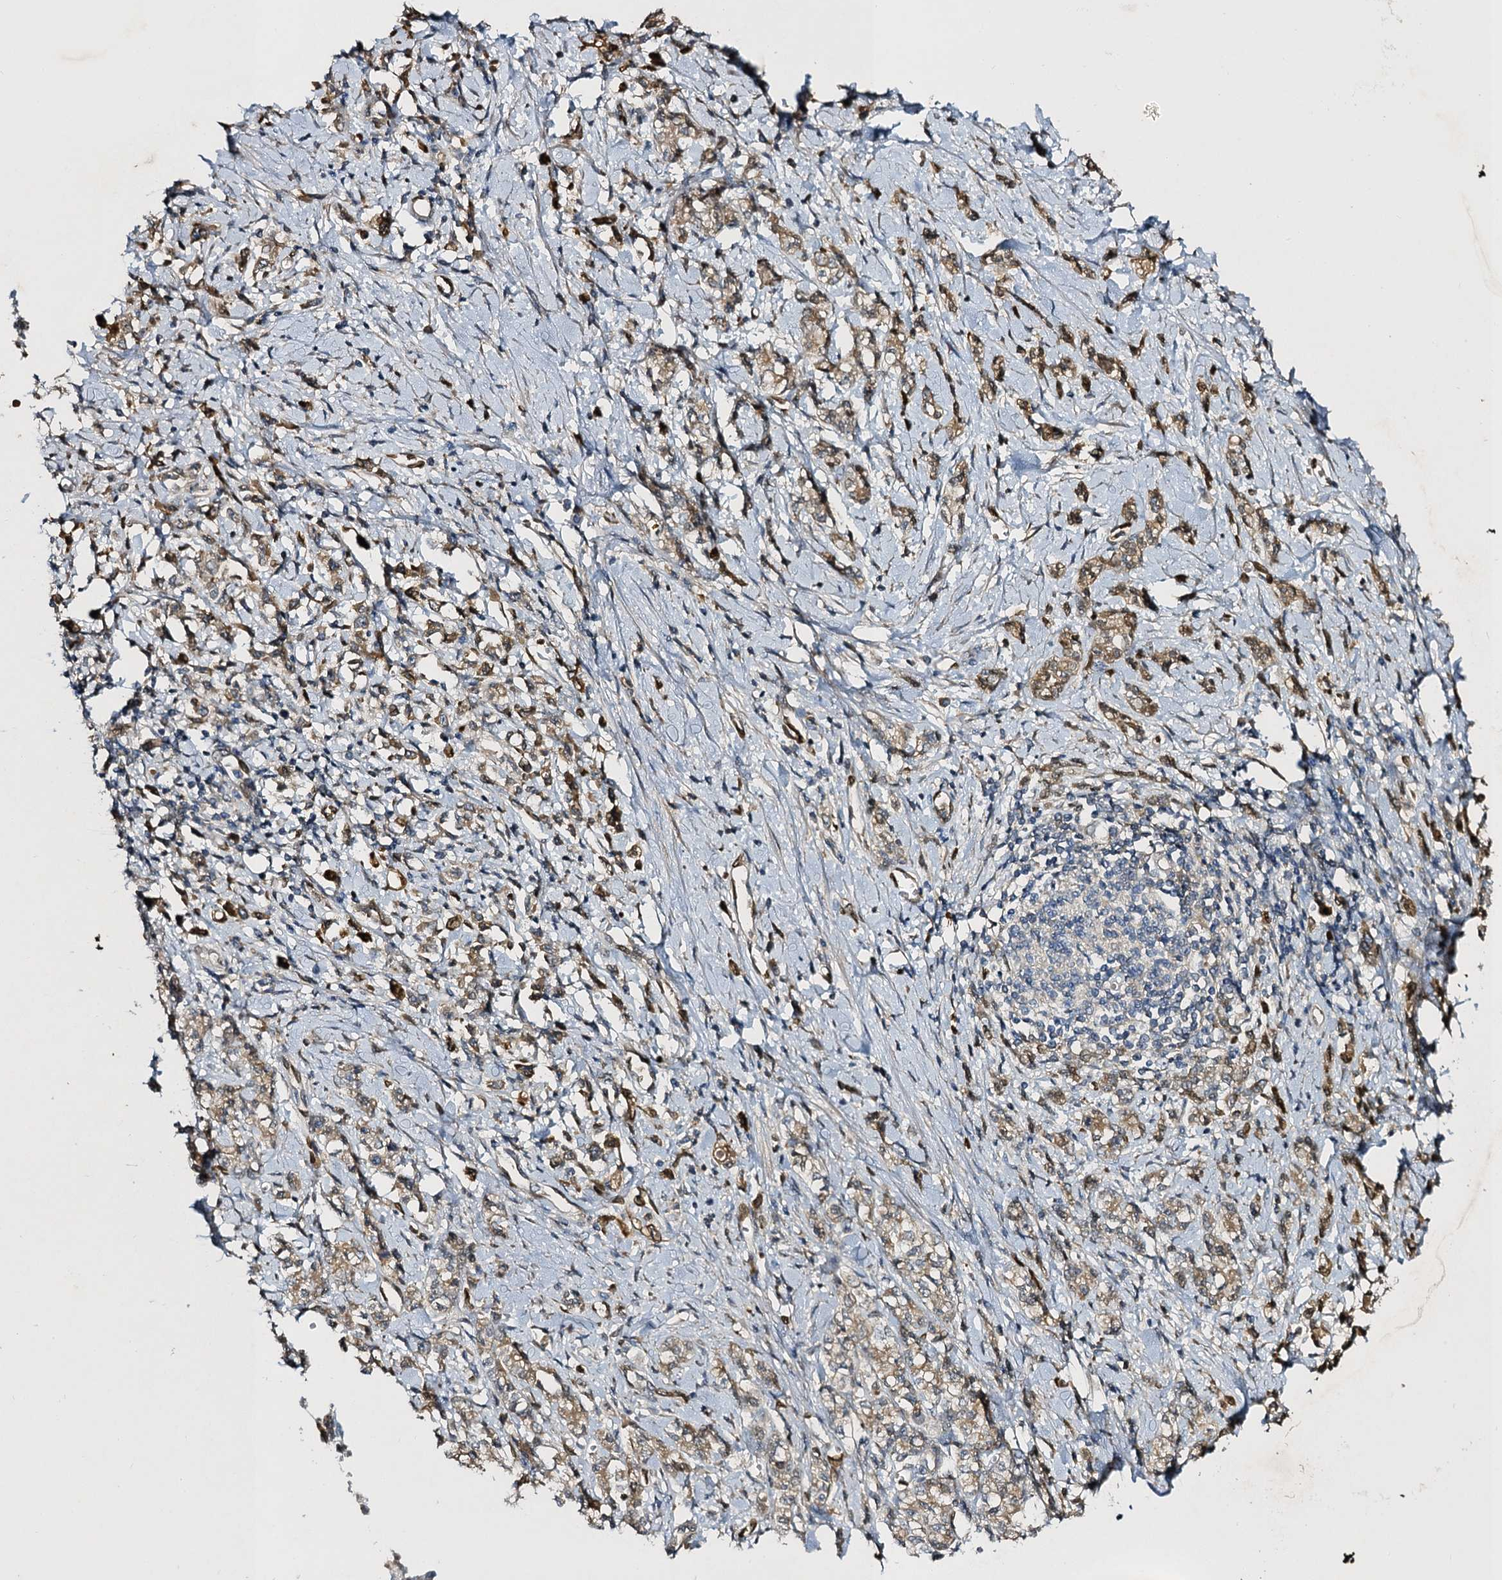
{"staining": {"intensity": "weak", "quantity": ">75%", "location": "cytoplasmic/membranous"}, "tissue": "stomach cancer", "cell_type": "Tumor cells", "image_type": "cancer", "snomed": [{"axis": "morphology", "description": "Adenocarcinoma, NOS"}, {"axis": "topography", "description": "Stomach"}], "caption": "This micrograph reveals IHC staining of human stomach adenocarcinoma, with low weak cytoplasmic/membranous staining in approximately >75% of tumor cells.", "gene": "SLC11A2", "patient": {"sex": "female", "age": 76}}